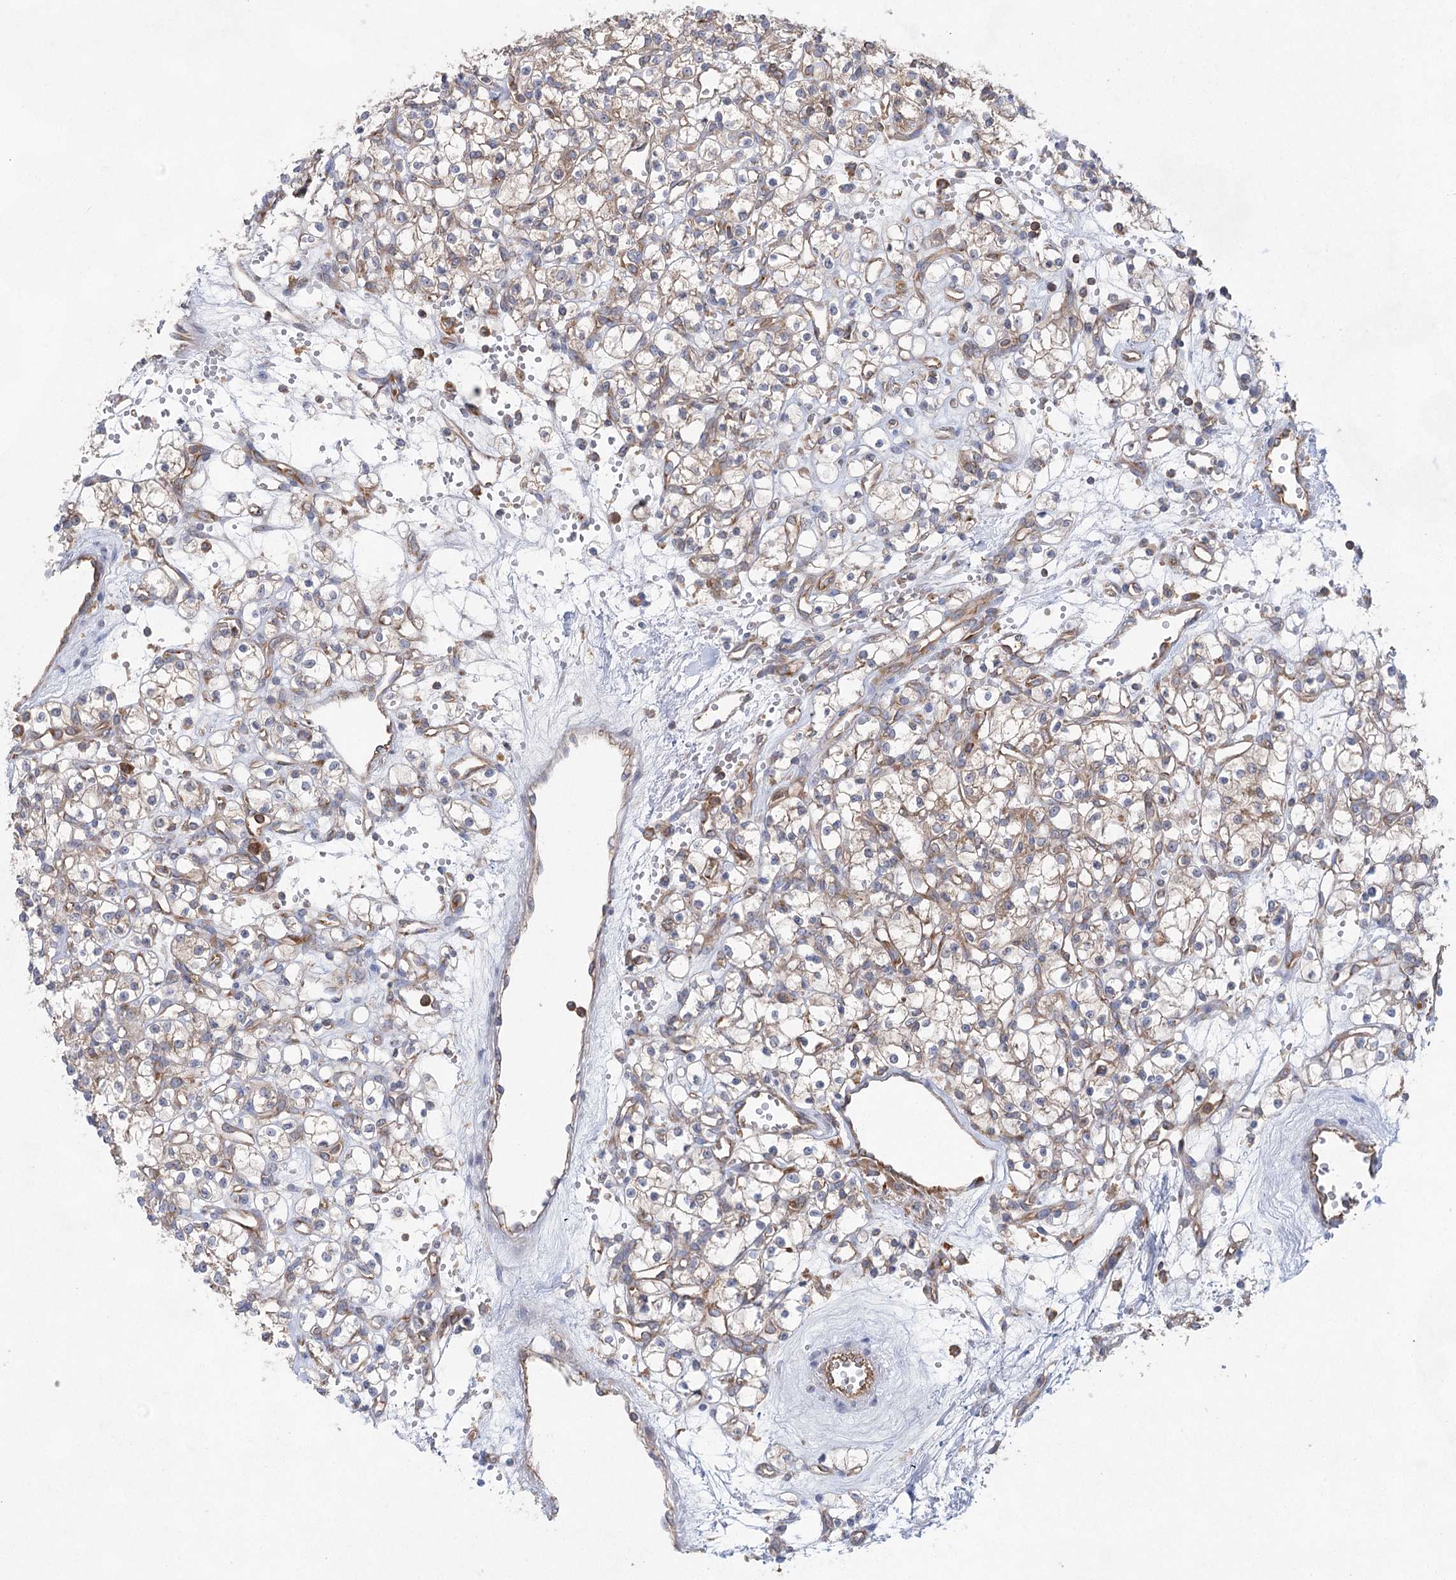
{"staining": {"intensity": "moderate", "quantity": "25%-75%", "location": "cytoplasmic/membranous"}, "tissue": "renal cancer", "cell_type": "Tumor cells", "image_type": "cancer", "snomed": [{"axis": "morphology", "description": "Adenocarcinoma, NOS"}, {"axis": "topography", "description": "Kidney"}], "caption": "Protein expression analysis of renal cancer (adenocarcinoma) displays moderate cytoplasmic/membranous staining in about 25%-75% of tumor cells.", "gene": "EIF3A", "patient": {"sex": "female", "age": 59}}